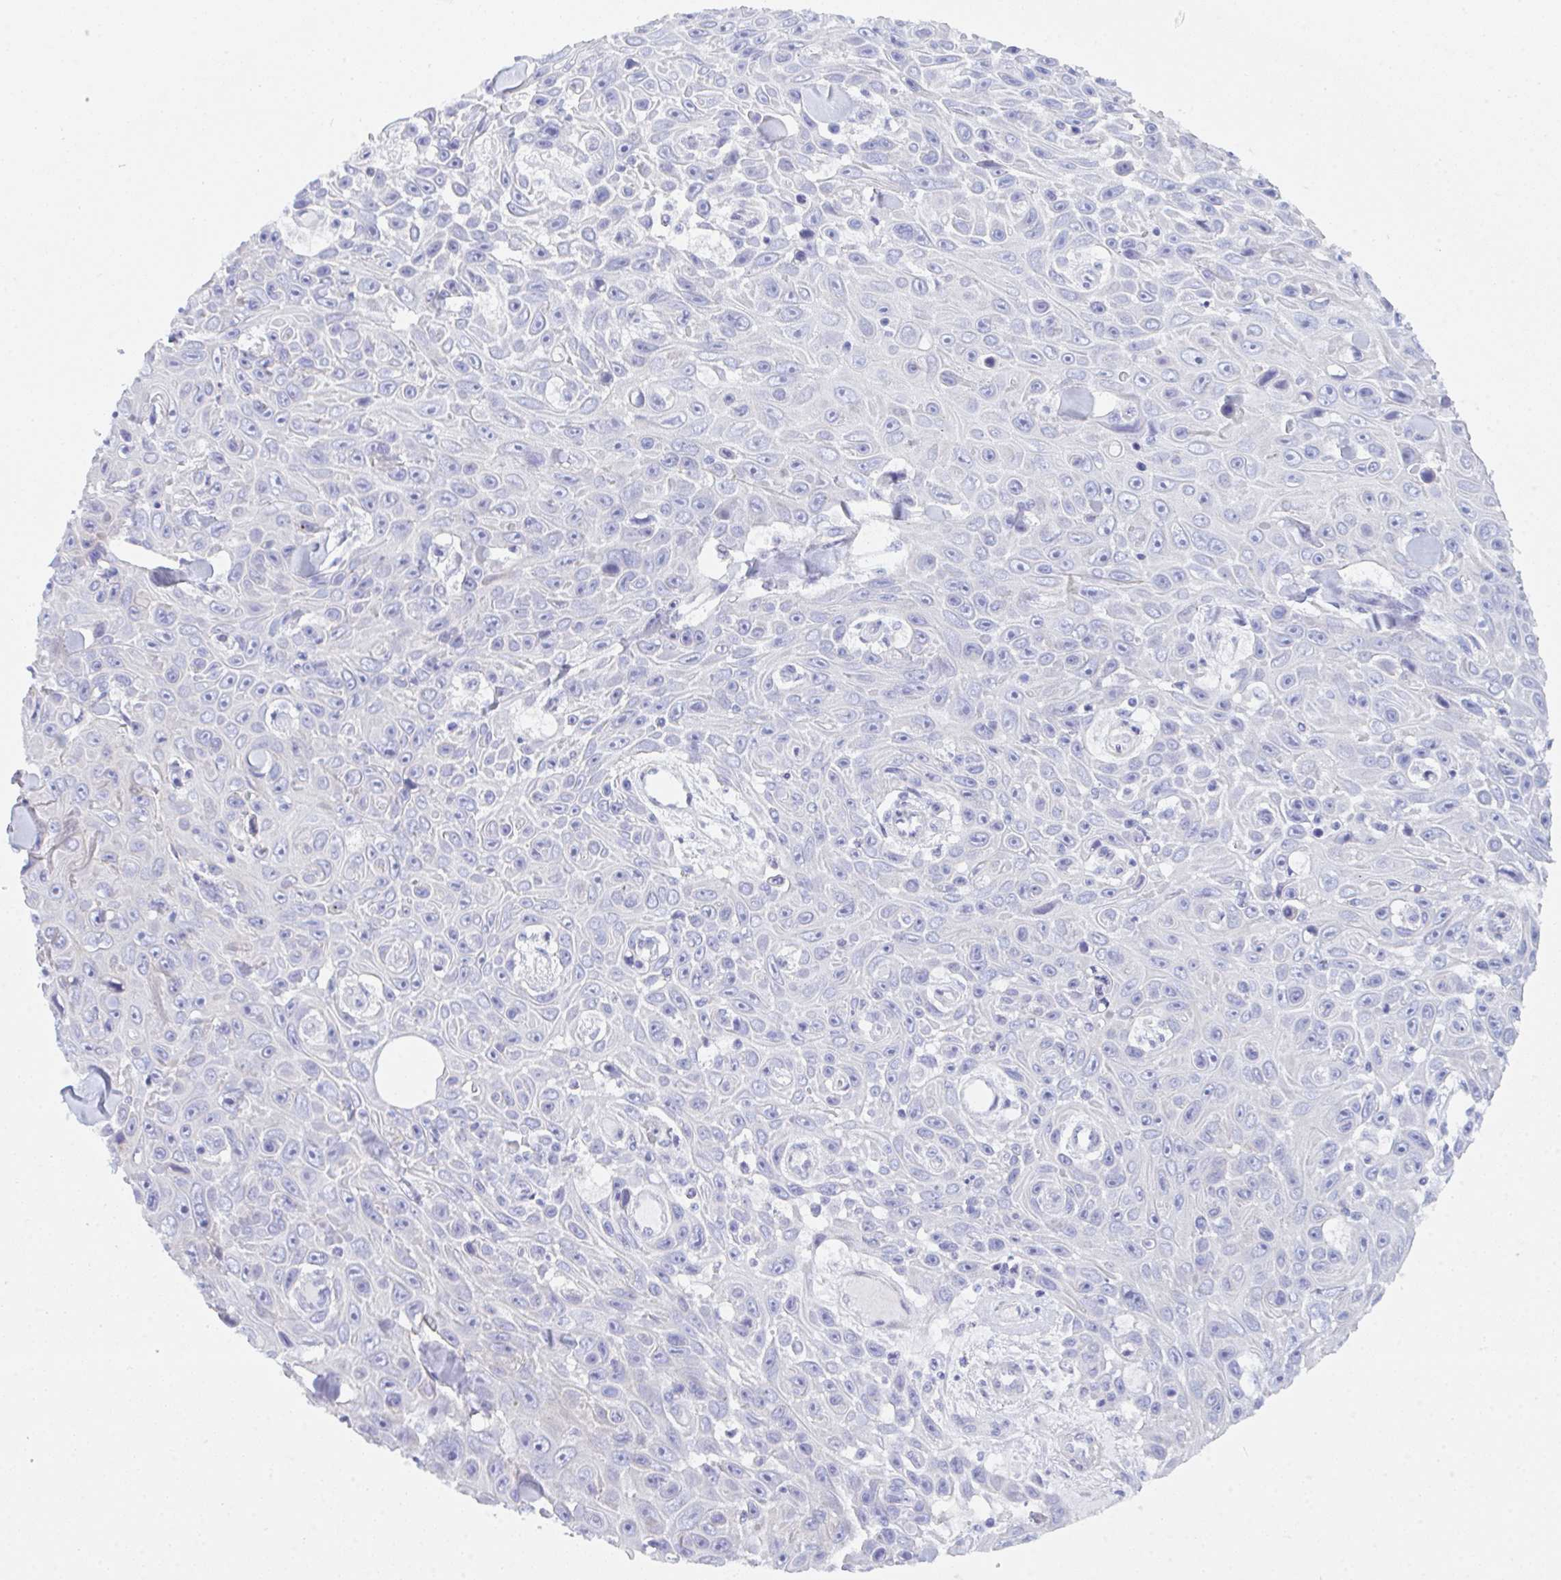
{"staining": {"intensity": "negative", "quantity": "none", "location": "none"}, "tissue": "skin cancer", "cell_type": "Tumor cells", "image_type": "cancer", "snomed": [{"axis": "morphology", "description": "Squamous cell carcinoma, NOS"}, {"axis": "topography", "description": "Skin"}], "caption": "High power microscopy photomicrograph of an IHC histopathology image of skin cancer, revealing no significant positivity in tumor cells.", "gene": "CEP170B", "patient": {"sex": "male", "age": 82}}